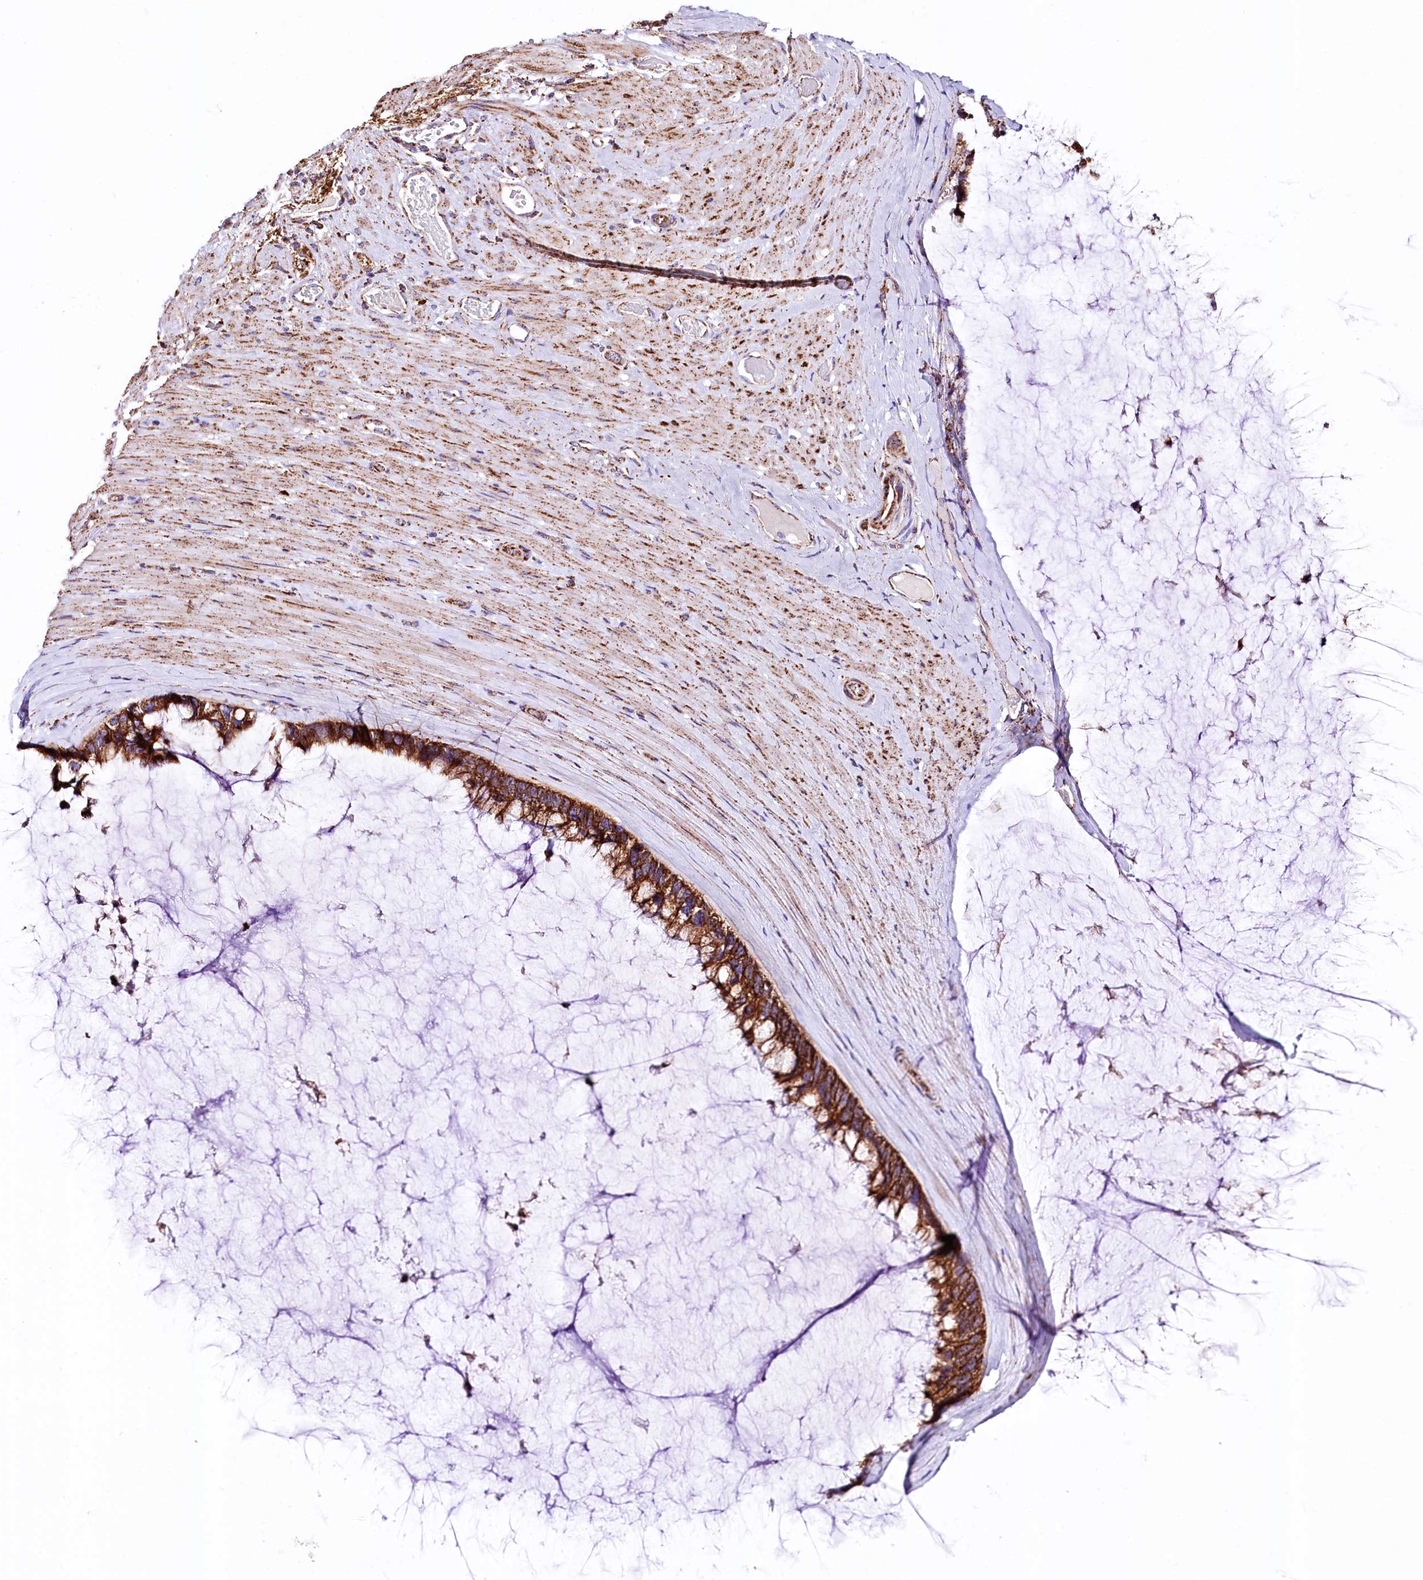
{"staining": {"intensity": "strong", "quantity": ">75%", "location": "cytoplasmic/membranous"}, "tissue": "ovarian cancer", "cell_type": "Tumor cells", "image_type": "cancer", "snomed": [{"axis": "morphology", "description": "Cystadenocarcinoma, mucinous, NOS"}, {"axis": "topography", "description": "Ovary"}], "caption": "Ovarian mucinous cystadenocarcinoma was stained to show a protein in brown. There is high levels of strong cytoplasmic/membranous positivity in about >75% of tumor cells. (Brightfield microscopy of DAB IHC at high magnification).", "gene": "APLP2", "patient": {"sex": "female", "age": 39}}